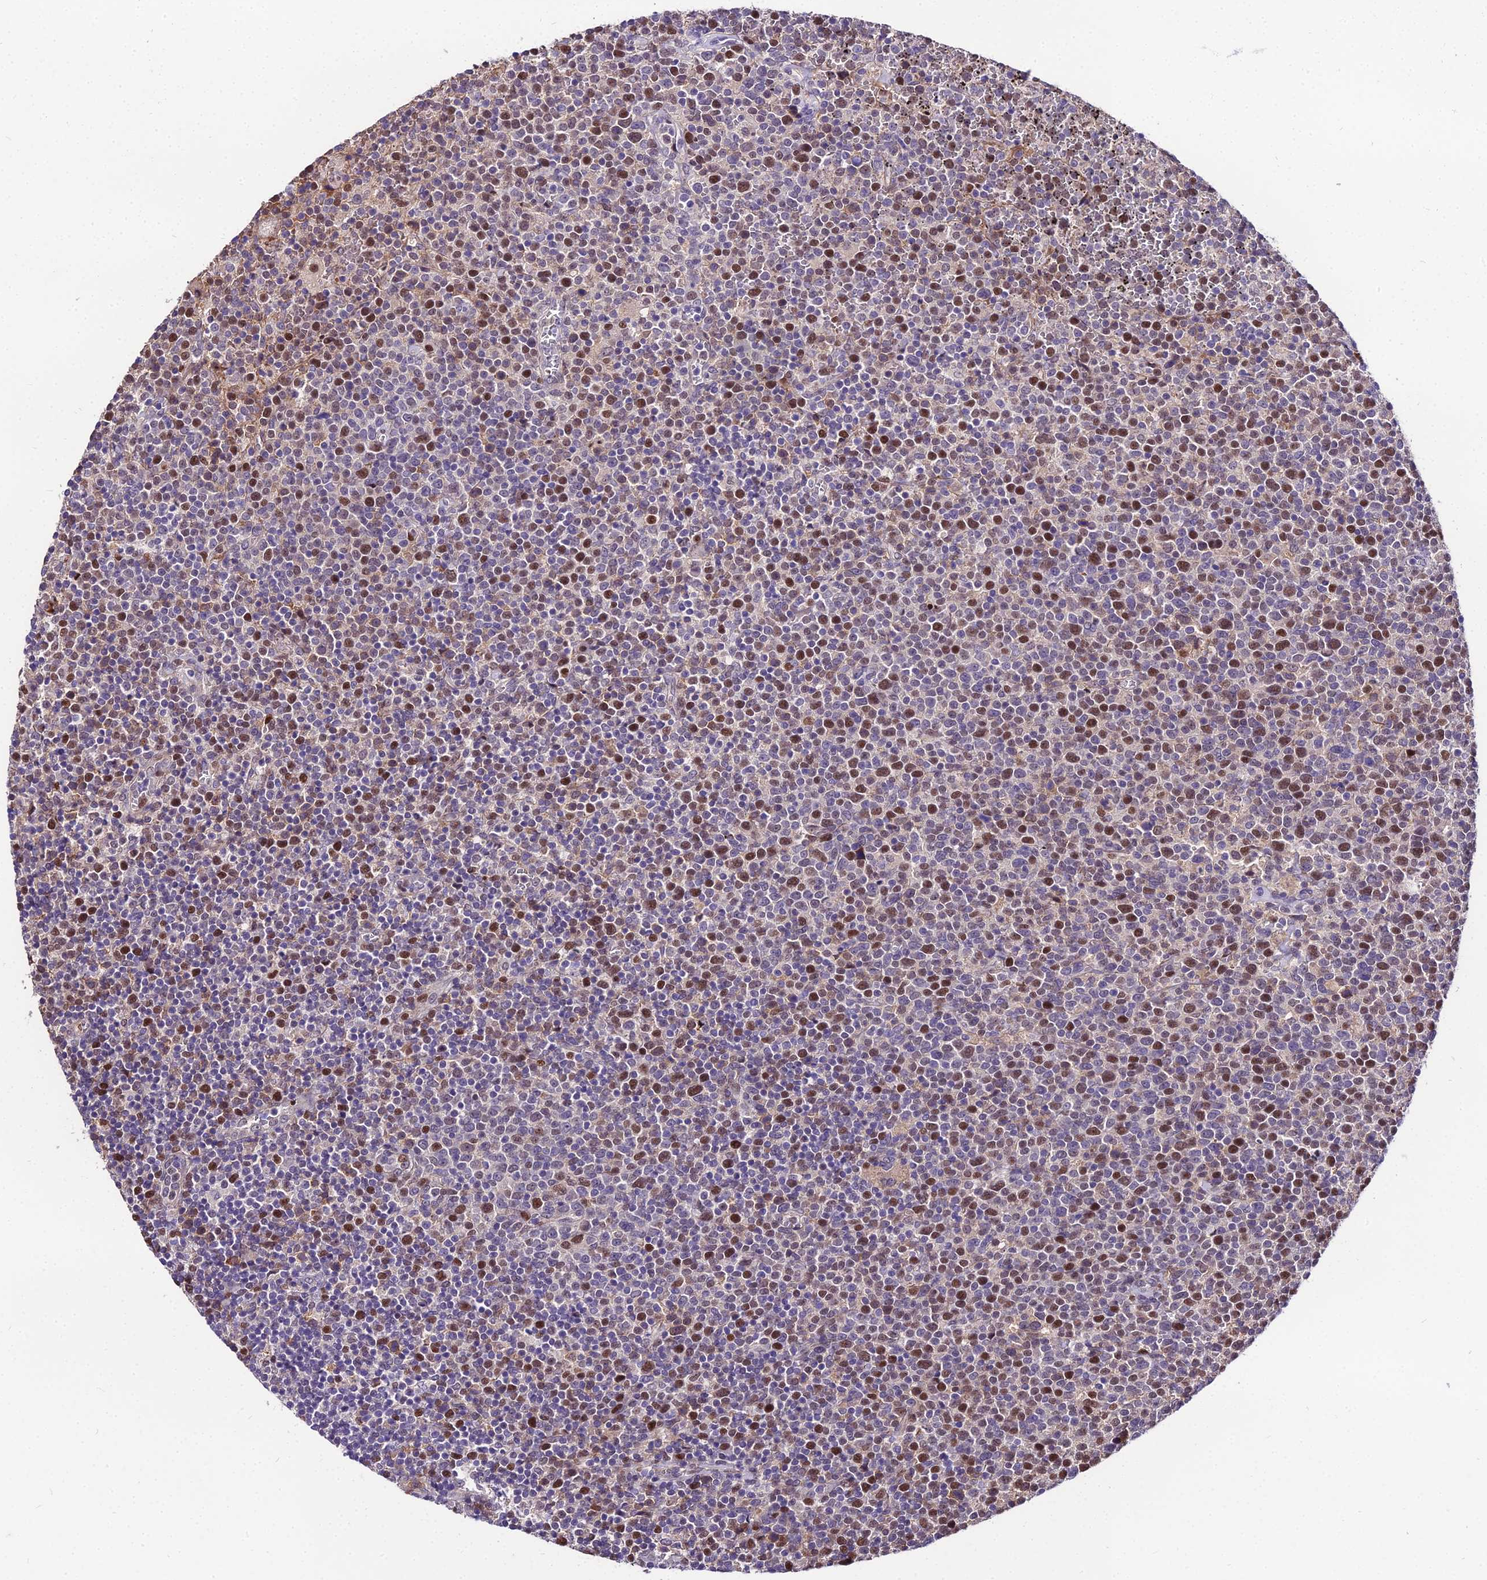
{"staining": {"intensity": "moderate", "quantity": "25%-75%", "location": "nuclear"}, "tissue": "lymphoma", "cell_type": "Tumor cells", "image_type": "cancer", "snomed": [{"axis": "morphology", "description": "Malignant lymphoma, non-Hodgkin's type, High grade"}, {"axis": "topography", "description": "Lymph node"}], "caption": "A histopathology image of human lymphoma stained for a protein reveals moderate nuclear brown staining in tumor cells. (DAB (3,3'-diaminobenzidine) IHC, brown staining for protein, blue staining for nuclei).", "gene": "TRIML2", "patient": {"sex": "male", "age": 61}}